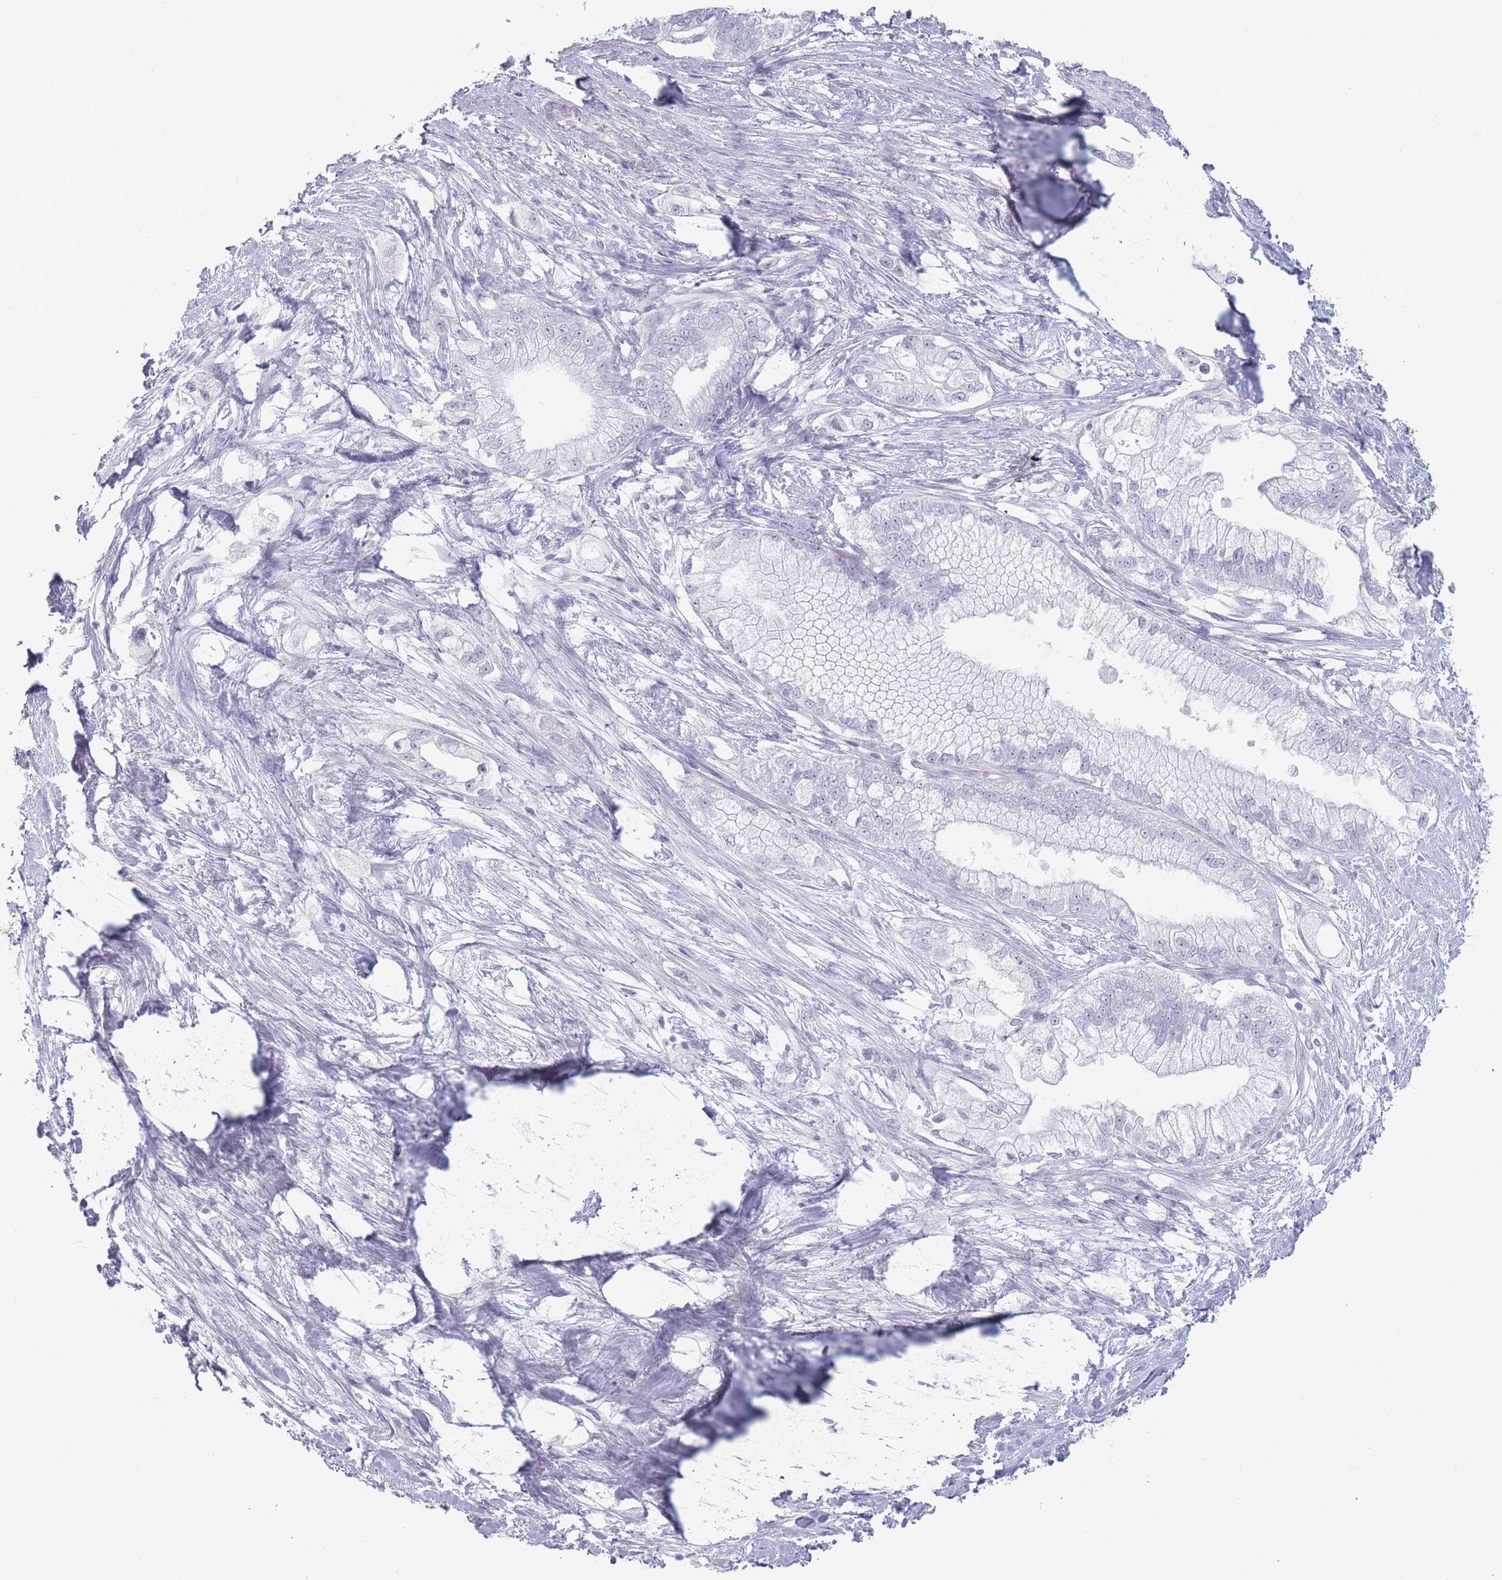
{"staining": {"intensity": "negative", "quantity": "none", "location": "none"}, "tissue": "pancreatic cancer", "cell_type": "Tumor cells", "image_type": "cancer", "snomed": [{"axis": "morphology", "description": "Adenocarcinoma, NOS"}, {"axis": "topography", "description": "Pancreas"}], "caption": "The IHC image has no significant staining in tumor cells of pancreatic cancer (adenocarcinoma) tissue.", "gene": "ROS1", "patient": {"sex": "male", "age": 70}}